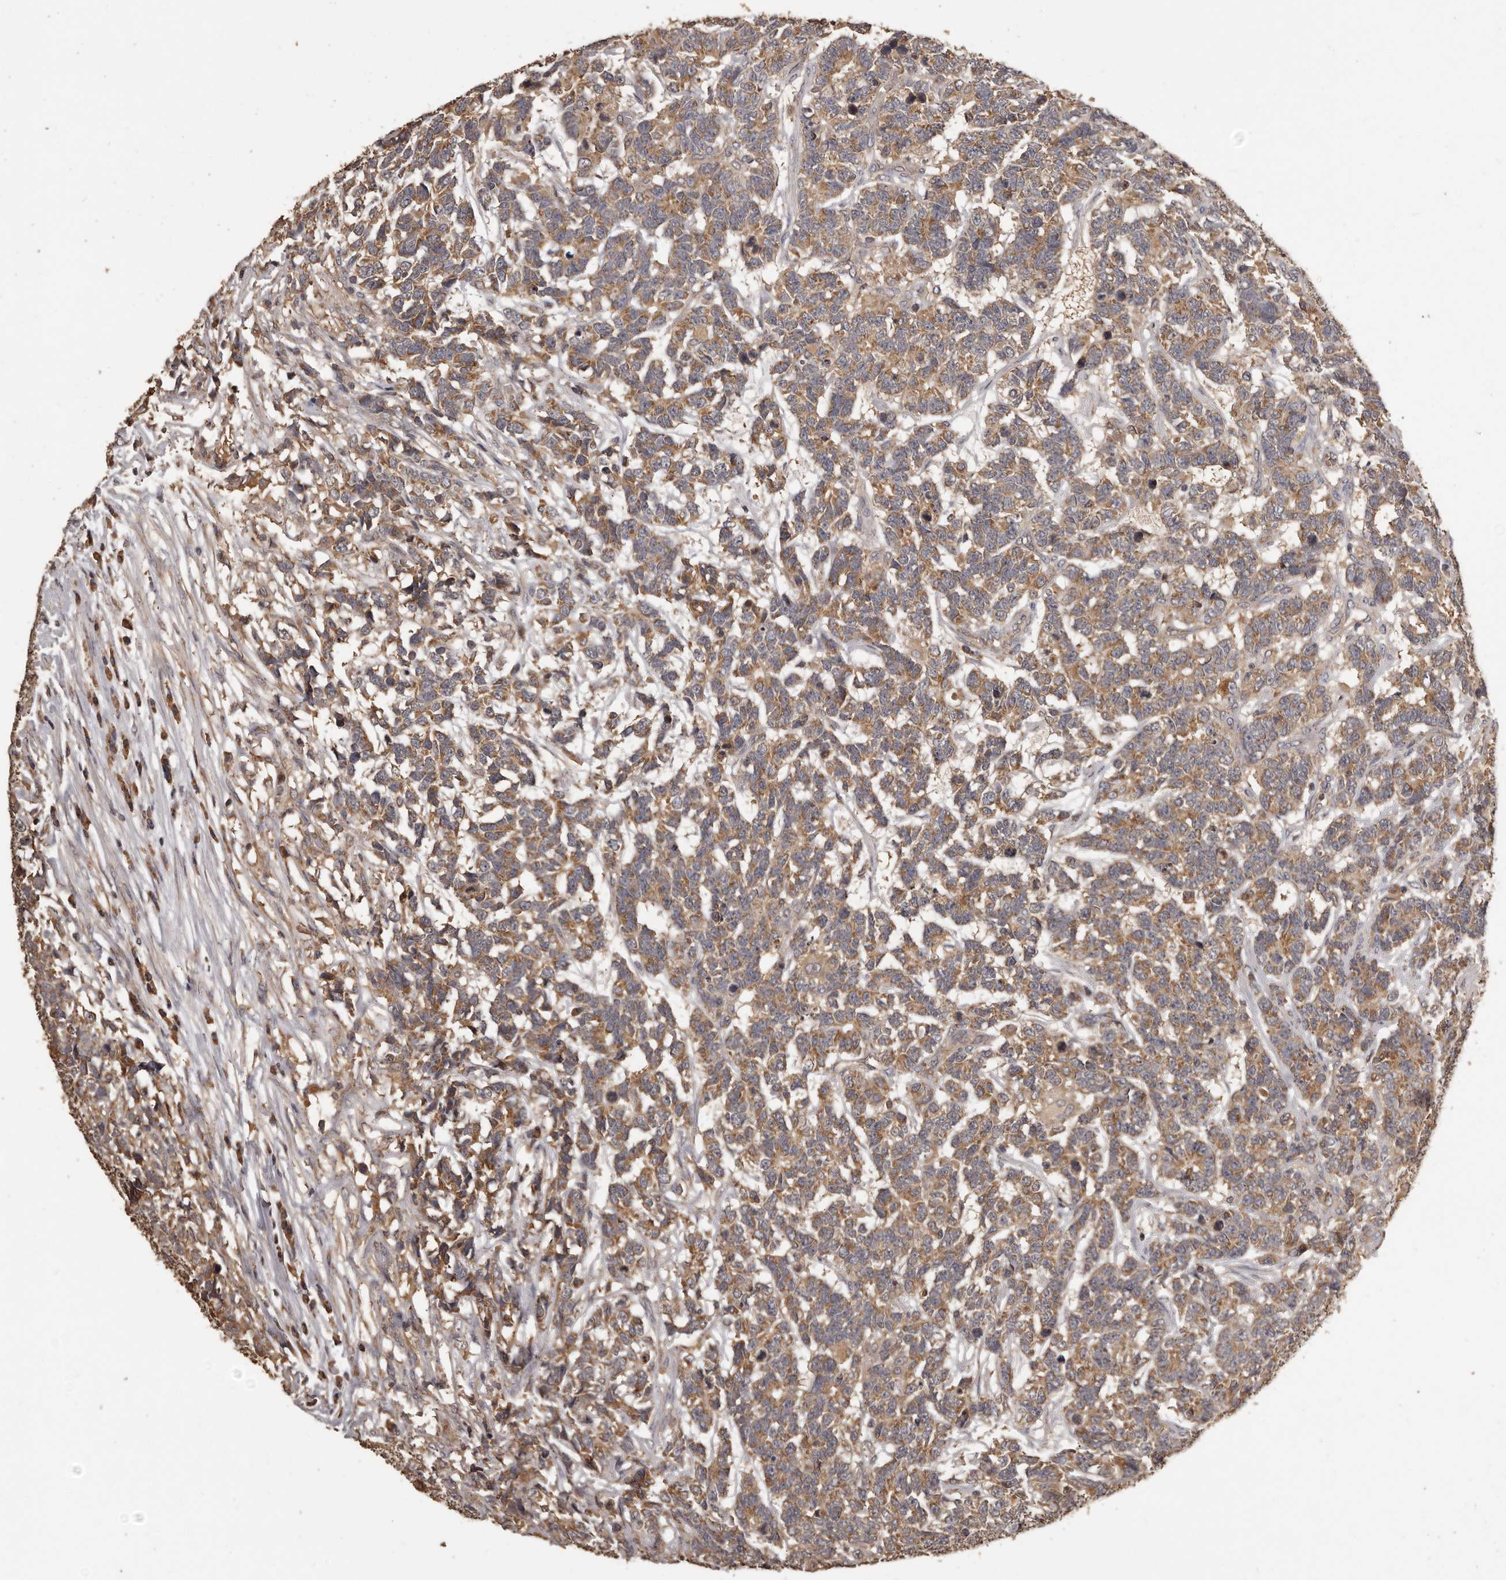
{"staining": {"intensity": "moderate", "quantity": ">75%", "location": "cytoplasmic/membranous"}, "tissue": "testis cancer", "cell_type": "Tumor cells", "image_type": "cancer", "snomed": [{"axis": "morphology", "description": "Carcinoma, Embryonal, NOS"}, {"axis": "topography", "description": "Testis"}], "caption": "Immunohistochemistry (IHC) (DAB) staining of human testis cancer exhibits moderate cytoplasmic/membranous protein positivity in about >75% of tumor cells.", "gene": "MGAT5", "patient": {"sex": "male", "age": 26}}